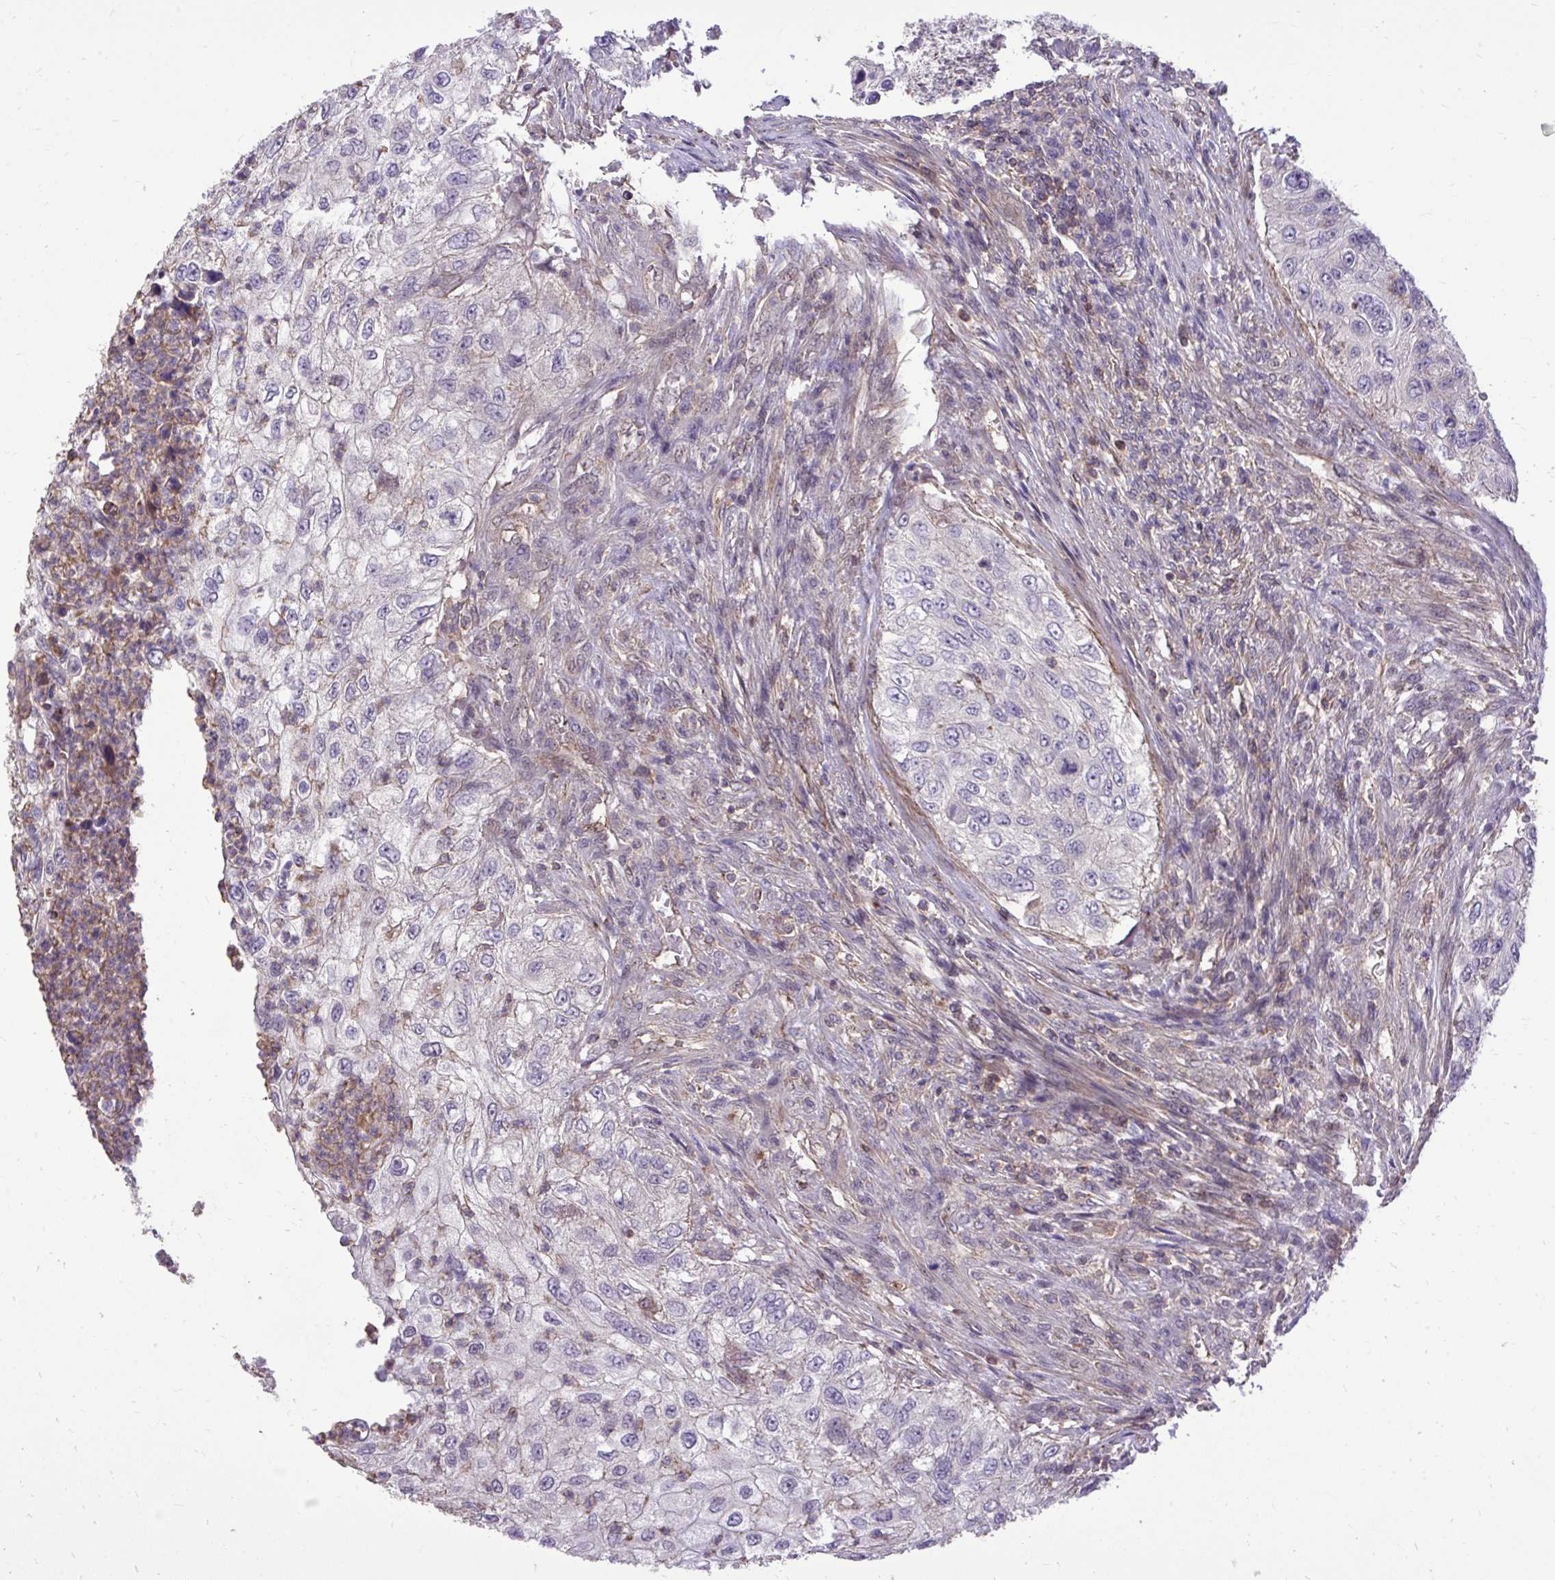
{"staining": {"intensity": "negative", "quantity": "none", "location": "none"}, "tissue": "urothelial cancer", "cell_type": "Tumor cells", "image_type": "cancer", "snomed": [{"axis": "morphology", "description": "Urothelial carcinoma, High grade"}, {"axis": "topography", "description": "Urinary bladder"}], "caption": "Tumor cells are negative for protein expression in human urothelial carcinoma (high-grade).", "gene": "IGFL2", "patient": {"sex": "female", "age": 60}}